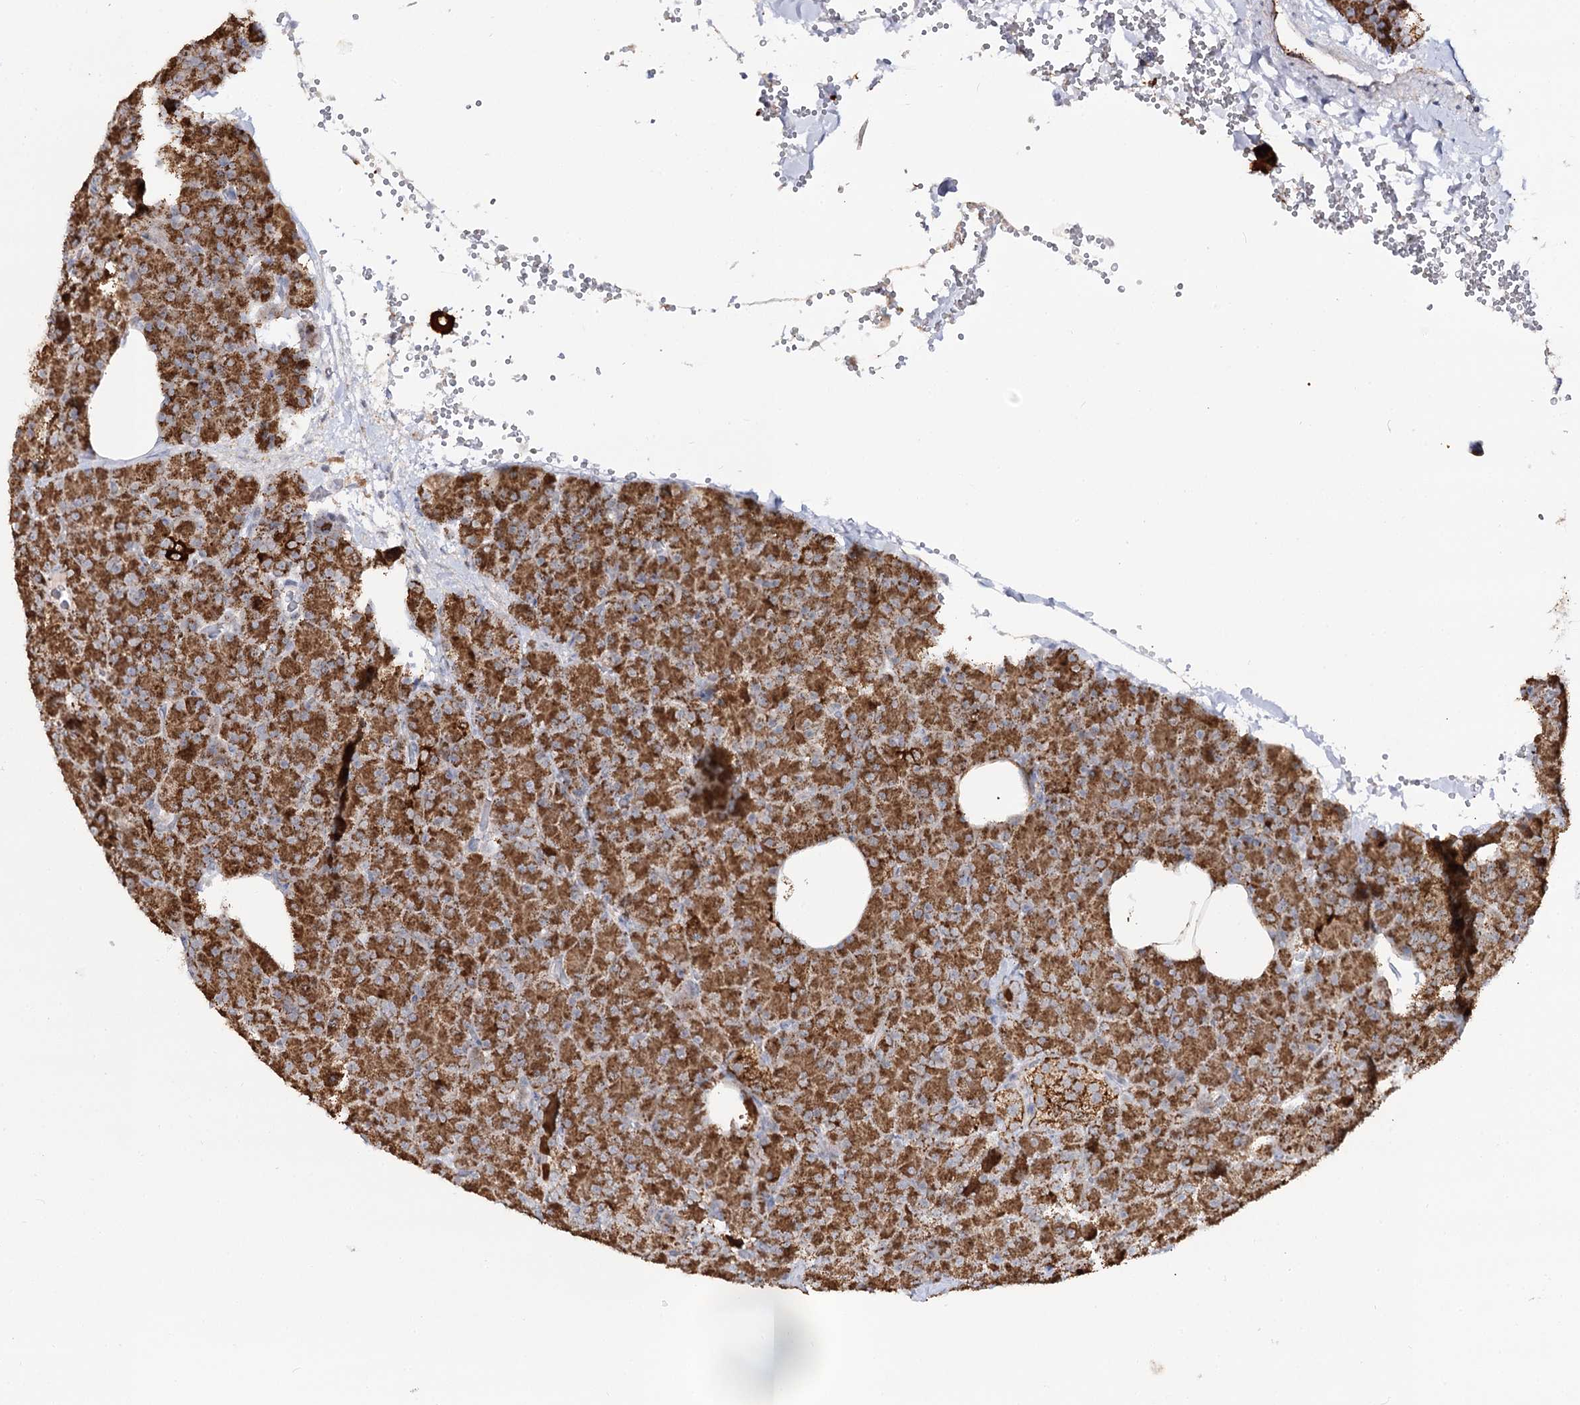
{"staining": {"intensity": "strong", "quantity": ">75%", "location": "cytoplasmic/membranous"}, "tissue": "pancreas", "cell_type": "Exocrine glandular cells", "image_type": "normal", "snomed": [{"axis": "morphology", "description": "Normal tissue, NOS"}, {"axis": "morphology", "description": "Carcinoid, malignant, NOS"}, {"axis": "topography", "description": "Pancreas"}], "caption": "This histopathology image demonstrates immunohistochemistry (IHC) staining of benign human pancreas, with high strong cytoplasmic/membranous positivity in approximately >75% of exocrine glandular cells.", "gene": "CBR4", "patient": {"sex": "female", "age": 35}}